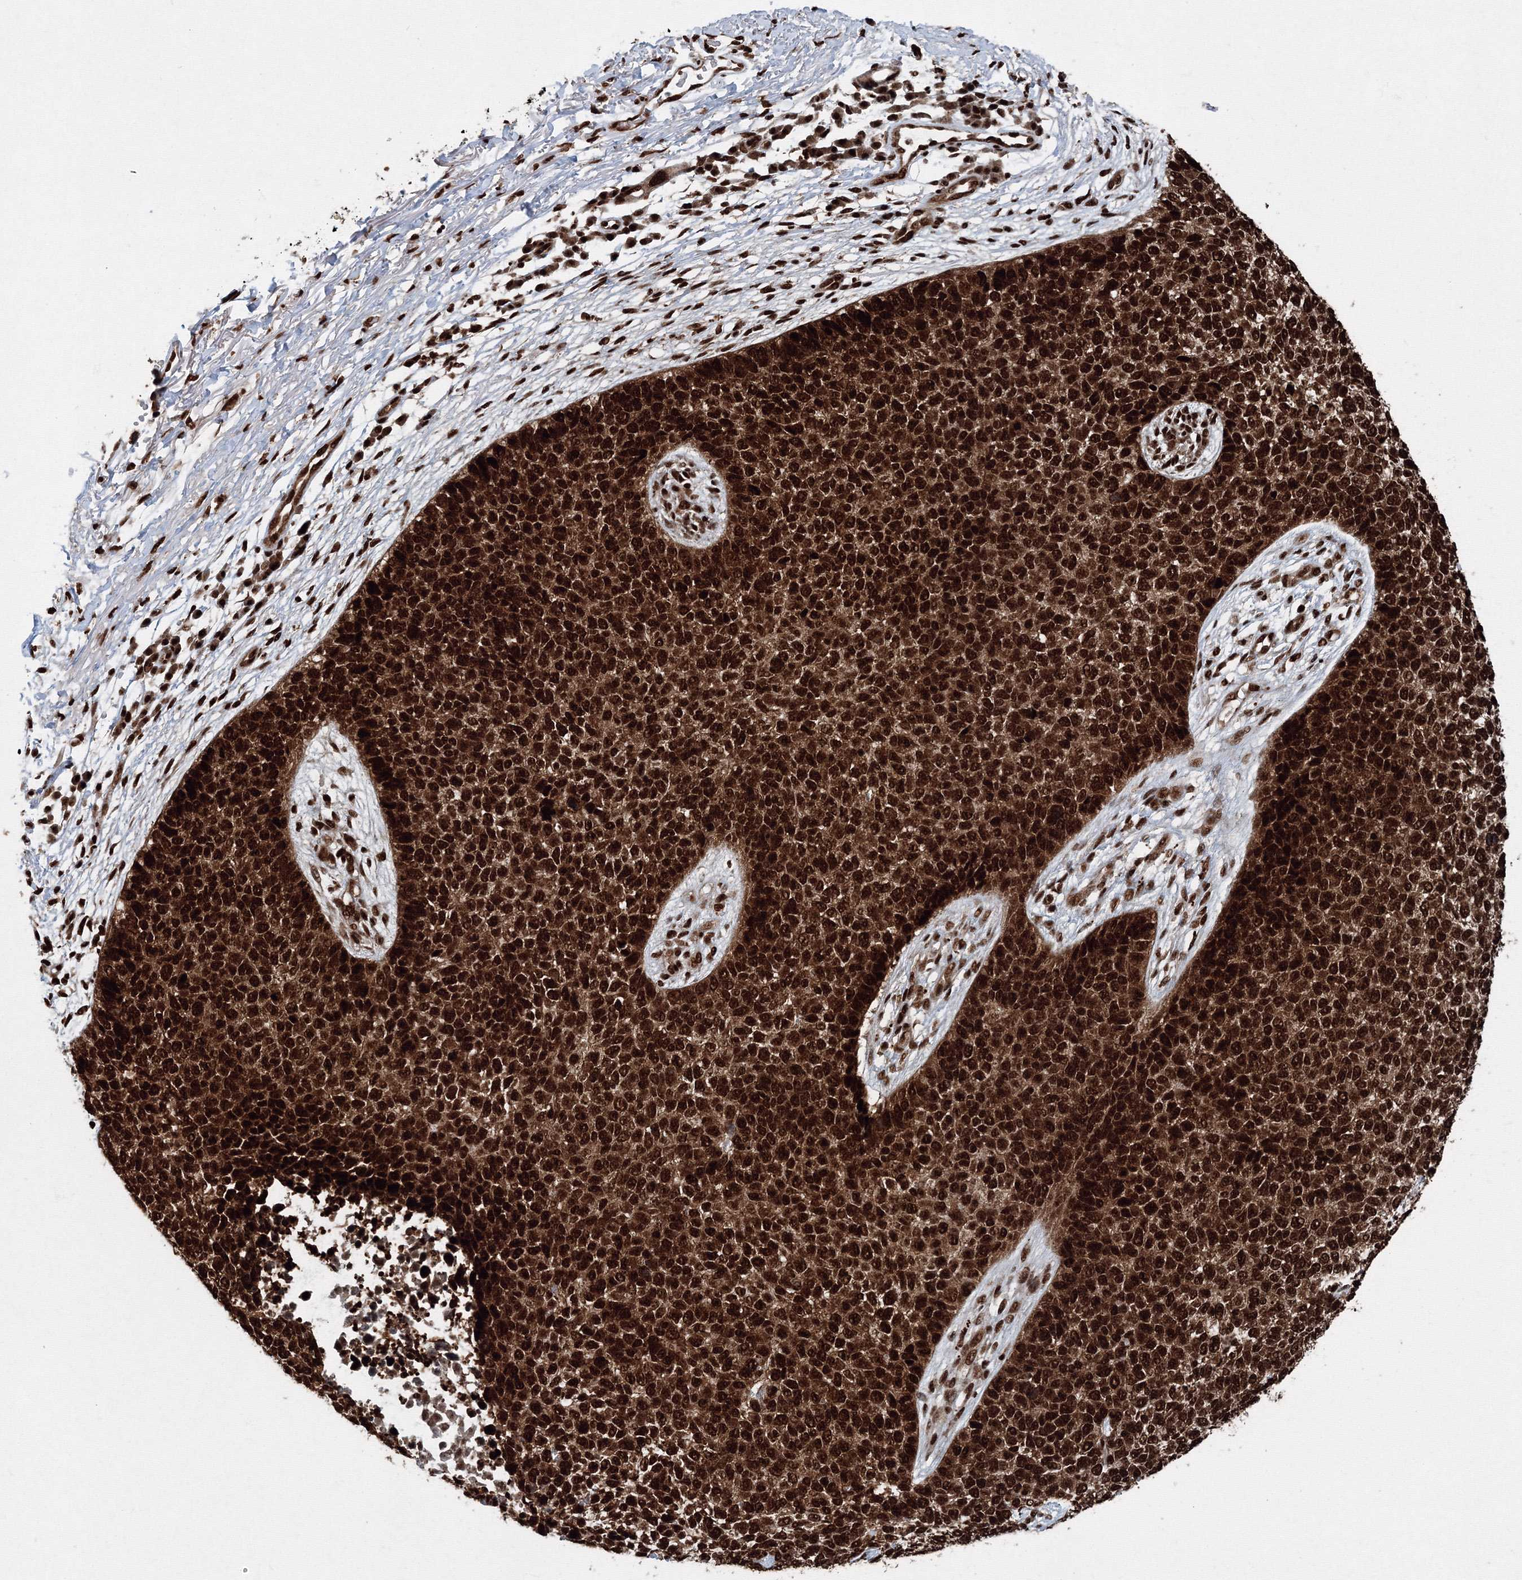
{"staining": {"intensity": "strong", "quantity": ">75%", "location": "cytoplasmic/membranous,nuclear"}, "tissue": "skin cancer", "cell_type": "Tumor cells", "image_type": "cancer", "snomed": [{"axis": "morphology", "description": "Basal cell carcinoma"}, {"axis": "topography", "description": "Skin"}], "caption": "Immunohistochemistry (DAB (3,3'-diaminobenzidine)) staining of skin cancer (basal cell carcinoma) shows strong cytoplasmic/membranous and nuclear protein expression in about >75% of tumor cells.", "gene": "SNRPC", "patient": {"sex": "female", "age": 84}}